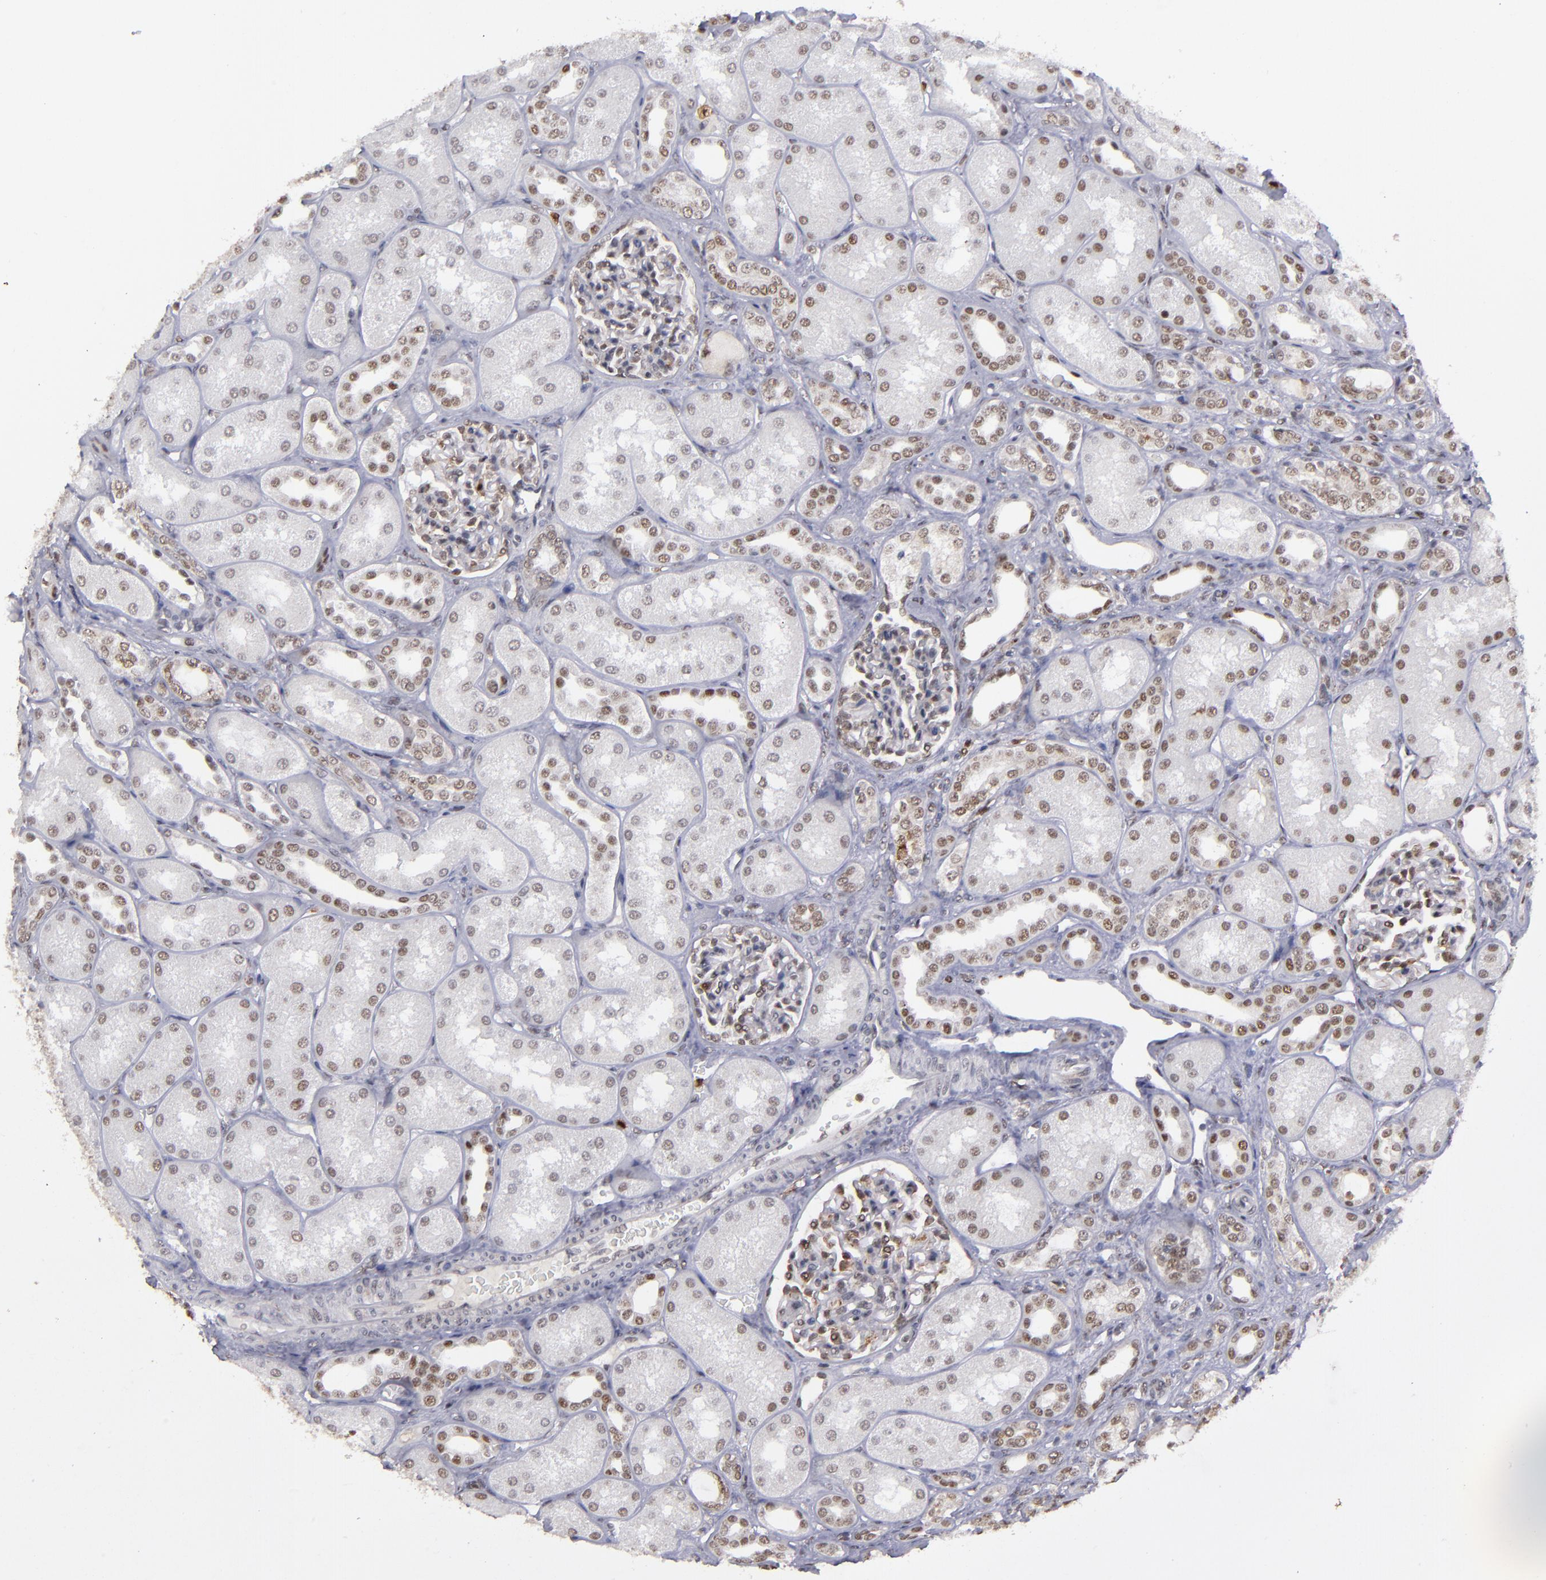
{"staining": {"intensity": "moderate", "quantity": "<25%", "location": "nuclear"}, "tissue": "kidney", "cell_type": "Cells in glomeruli", "image_type": "normal", "snomed": [{"axis": "morphology", "description": "Normal tissue, NOS"}, {"axis": "topography", "description": "Kidney"}], "caption": "IHC of normal kidney displays low levels of moderate nuclear positivity in about <25% of cells in glomeruli.", "gene": "RREB1", "patient": {"sex": "male", "age": 7}}